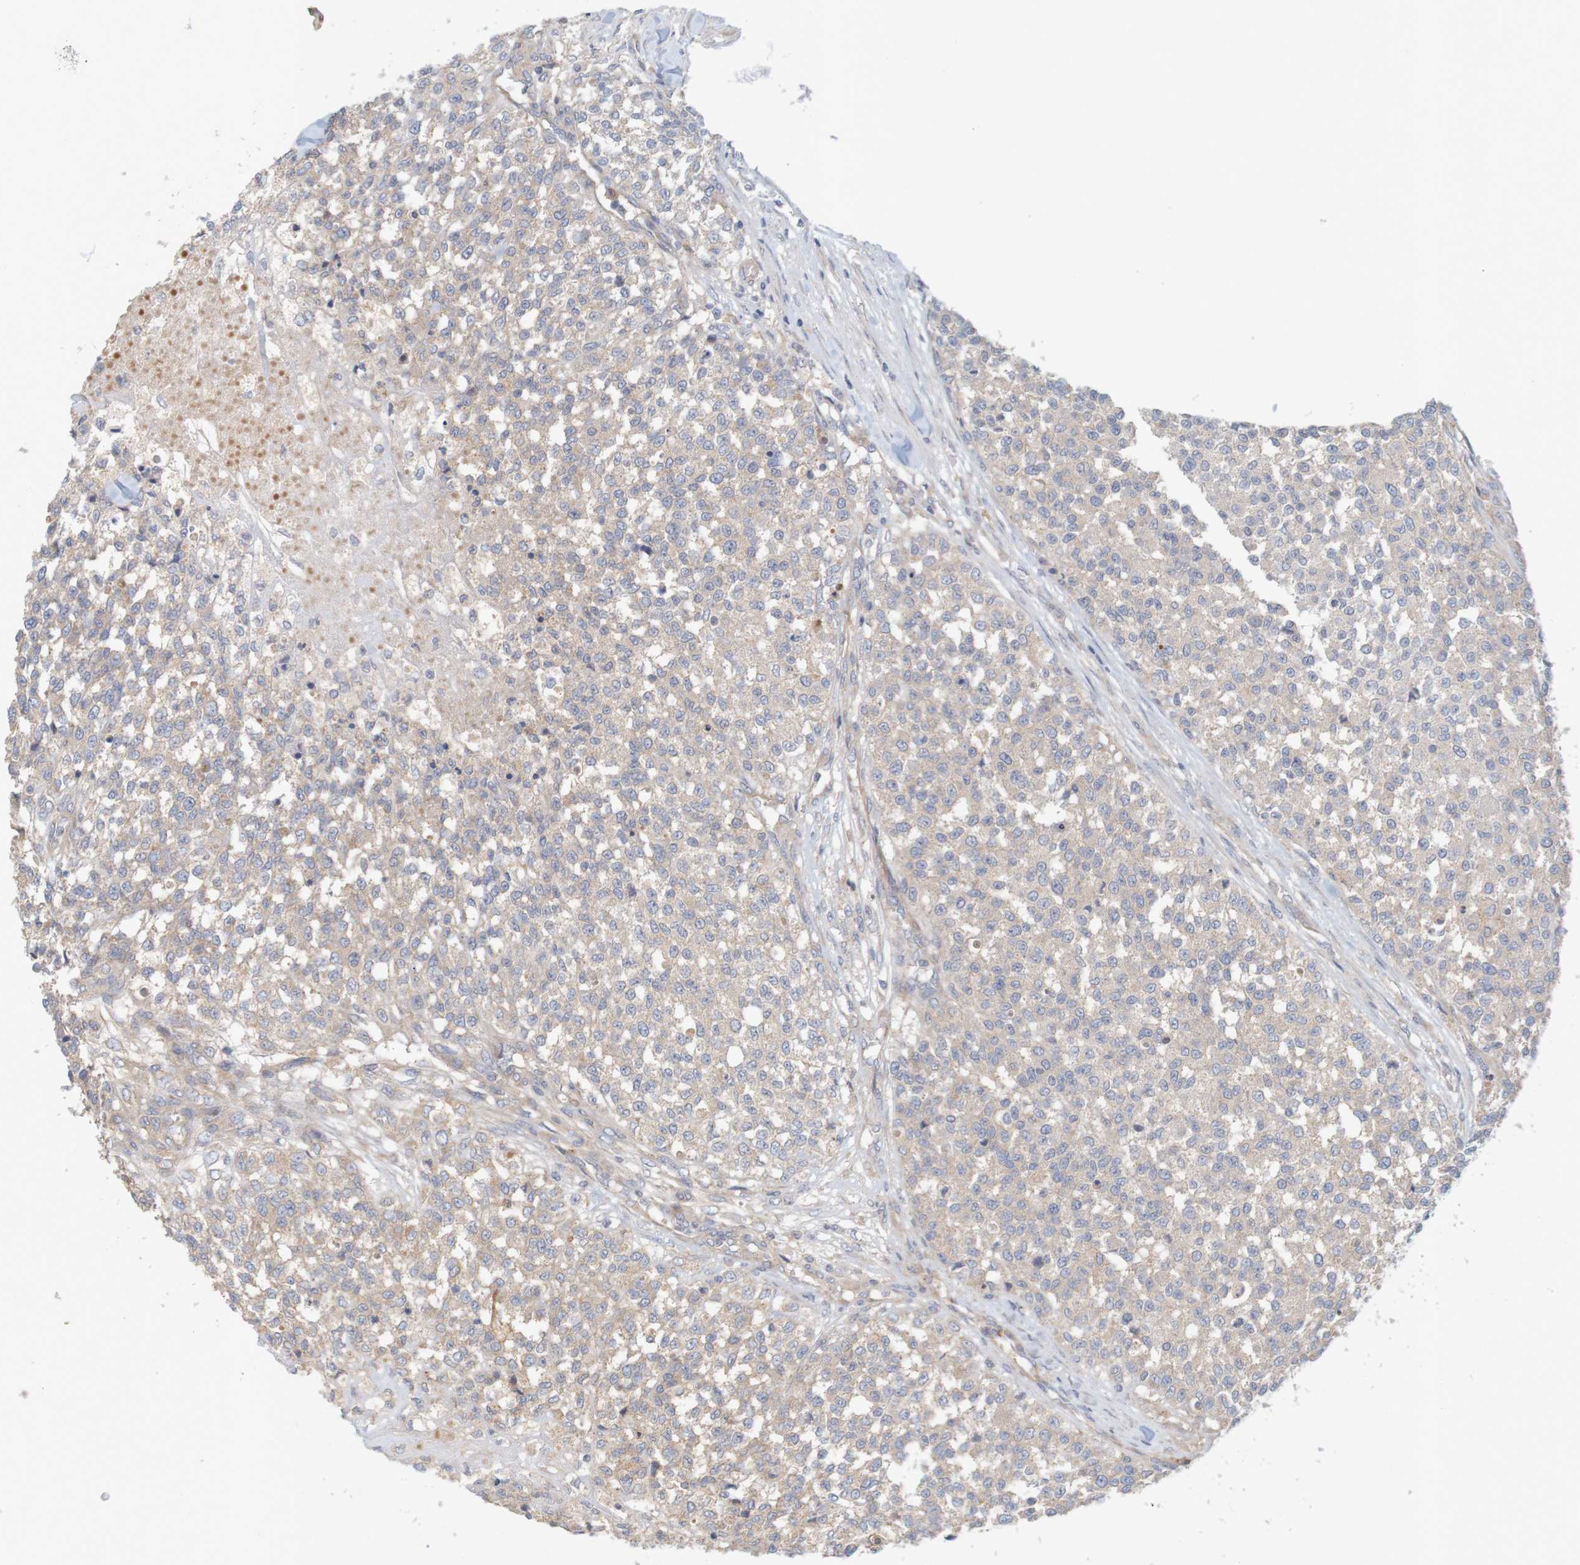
{"staining": {"intensity": "weak", "quantity": ">75%", "location": "cytoplasmic/membranous"}, "tissue": "testis cancer", "cell_type": "Tumor cells", "image_type": "cancer", "snomed": [{"axis": "morphology", "description": "Seminoma, NOS"}, {"axis": "topography", "description": "Testis"}], "caption": "Seminoma (testis) tissue demonstrates weak cytoplasmic/membranous staining in approximately >75% of tumor cells The staining was performed using DAB to visualize the protein expression in brown, while the nuclei were stained in blue with hematoxylin (Magnification: 20x).", "gene": "KRT23", "patient": {"sex": "male", "age": 59}}